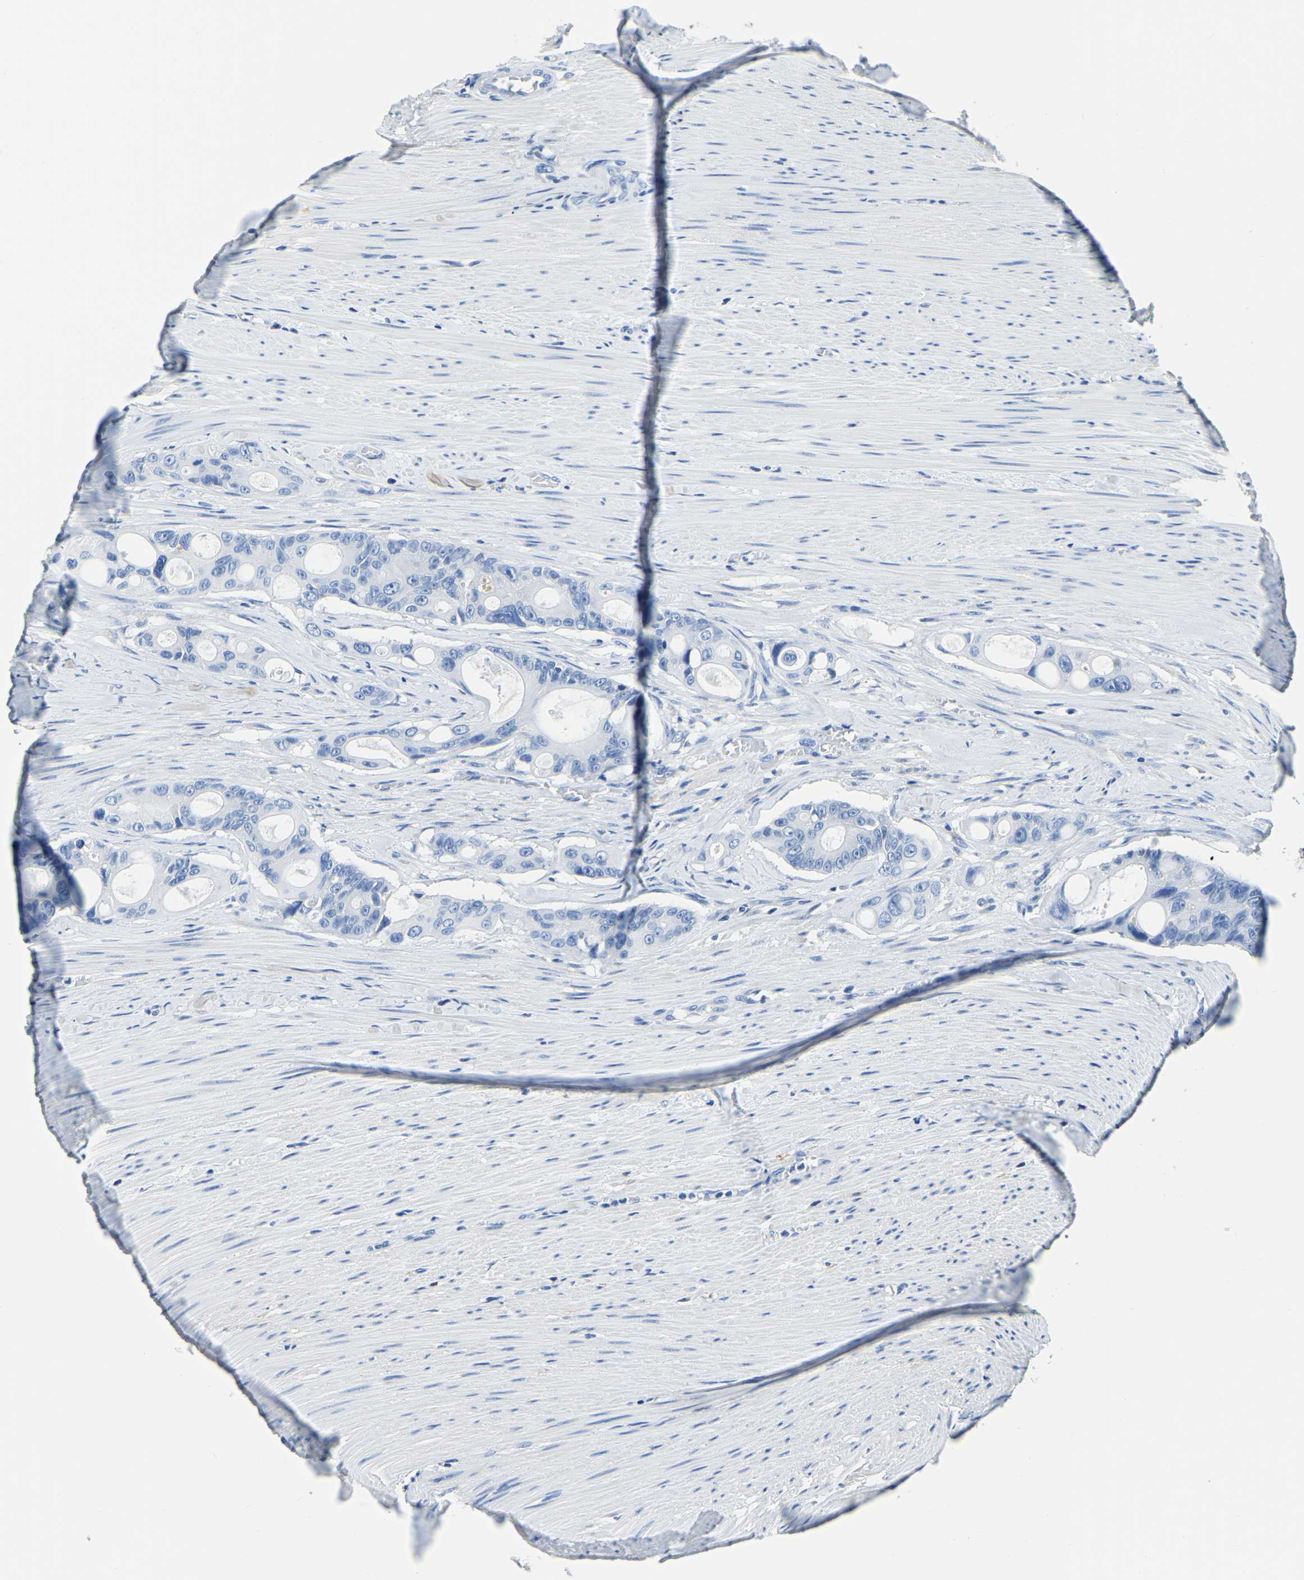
{"staining": {"intensity": "negative", "quantity": "none", "location": "none"}, "tissue": "colorectal cancer", "cell_type": "Tumor cells", "image_type": "cancer", "snomed": [{"axis": "morphology", "description": "Adenocarcinoma, NOS"}, {"axis": "topography", "description": "Colon"}], "caption": "A photomicrograph of human colorectal cancer (adenocarcinoma) is negative for staining in tumor cells.", "gene": "ZDHHC13", "patient": {"sex": "female", "age": 57}}